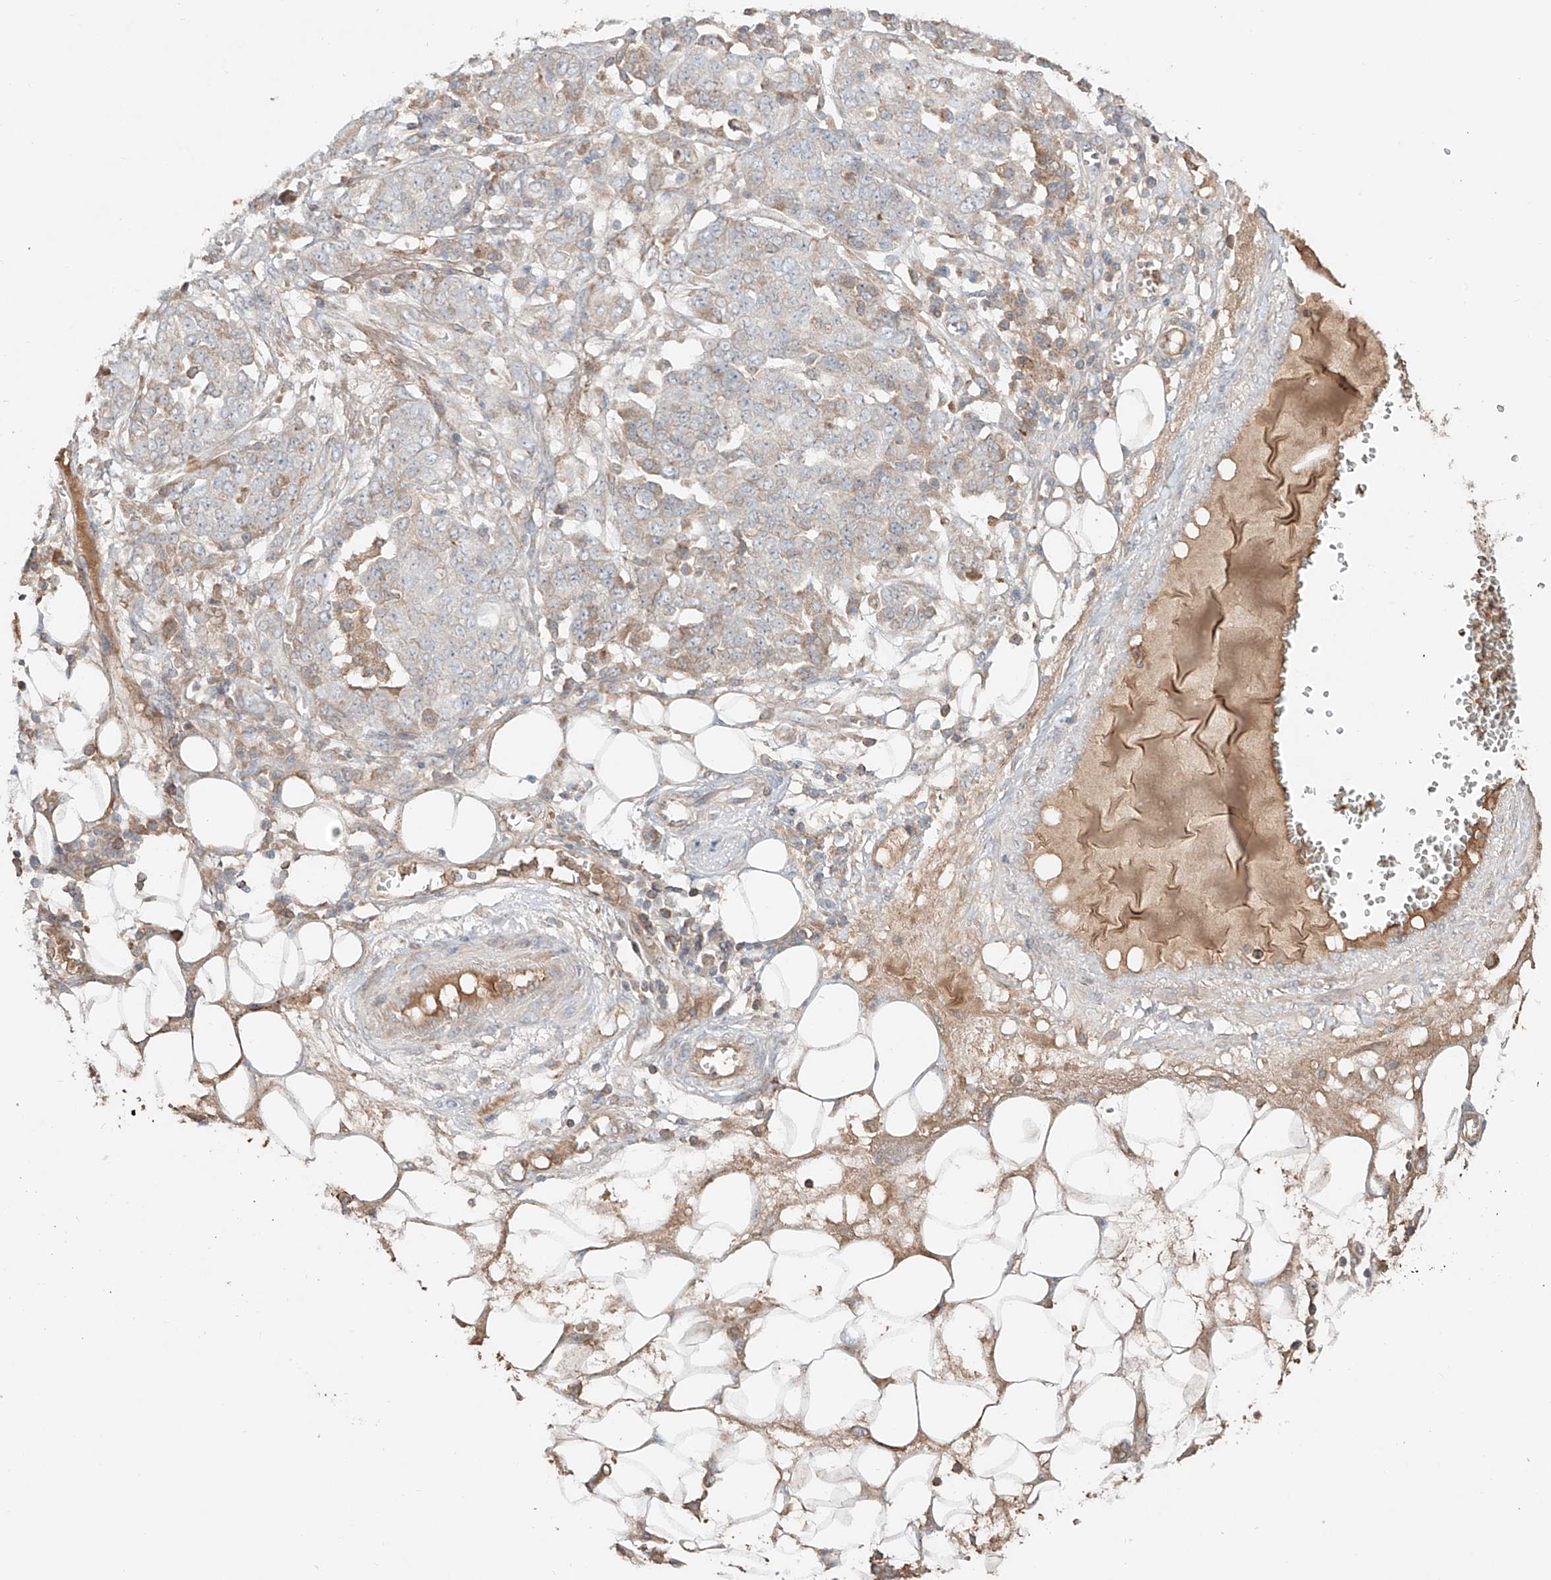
{"staining": {"intensity": "negative", "quantity": "none", "location": "none"}, "tissue": "ovarian cancer", "cell_type": "Tumor cells", "image_type": "cancer", "snomed": [{"axis": "morphology", "description": "Cystadenocarcinoma, serous, NOS"}, {"axis": "topography", "description": "Soft tissue"}, {"axis": "topography", "description": "Ovary"}], "caption": "There is no significant expression in tumor cells of ovarian serous cystadenocarcinoma.", "gene": "ERO1A", "patient": {"sex": "female", "age": 57}}